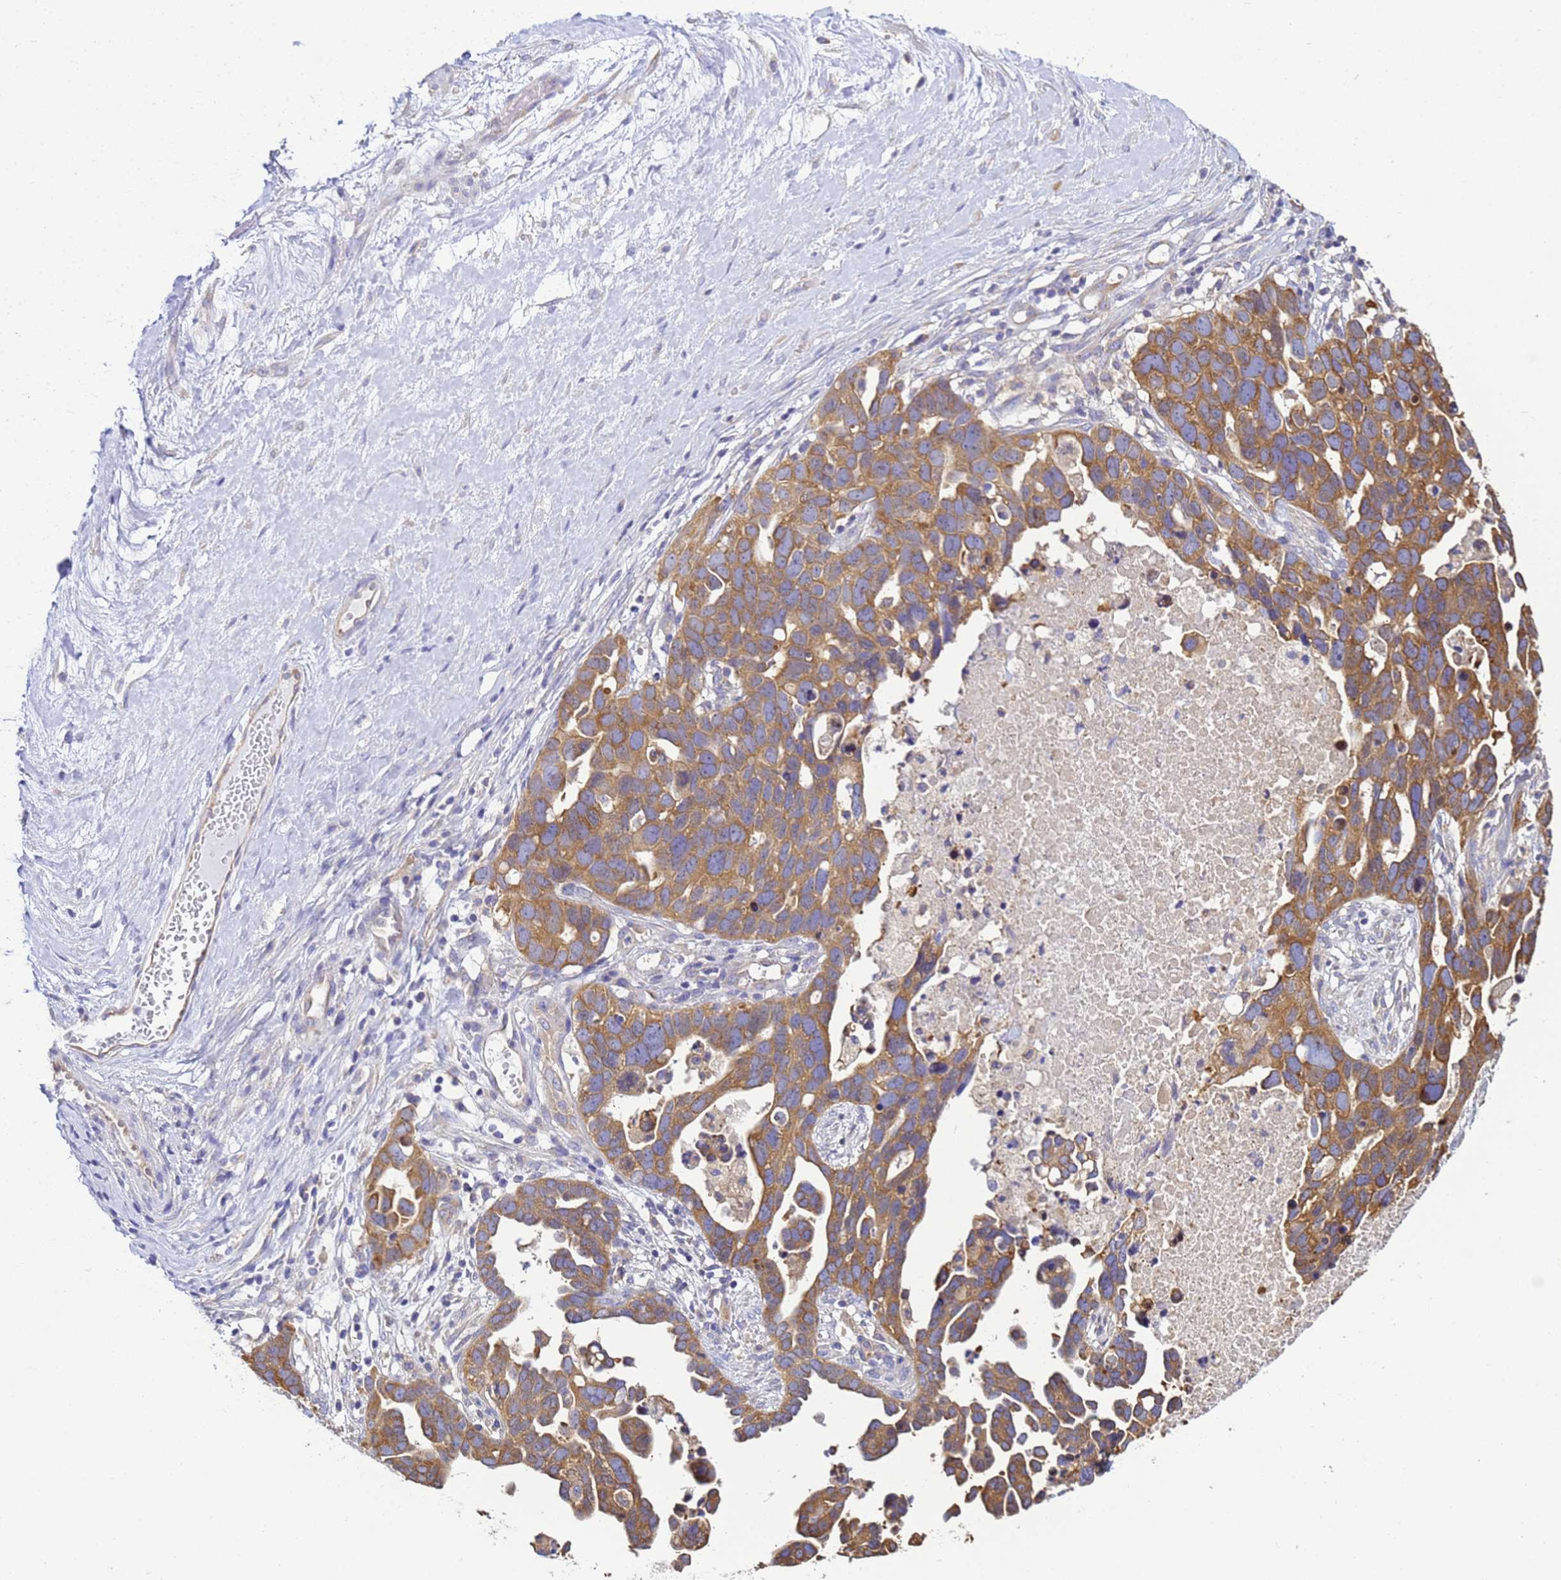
{"staining": {"intensity": "moderate", "quantity": ">75%", "location": "cytoplasmic/membranous"}, "tissue": "ovarian cancer", "cell_type": "Tumor cells", "image_type": "cancer", "snomed": [{"axis": "morphology", "description": "Cystadenocarcinoma, serous, NOS"}, {"axis": "topography", "description": "Ovary"}], "caption": "Immunohistochemistry of human ovarian cancer shows medium levels of moderate cytoplasmic/membranous positivity in about >75% of tumor cells.", "gene": "NARS1", "patient": {"sex": "female", "age": 54}}